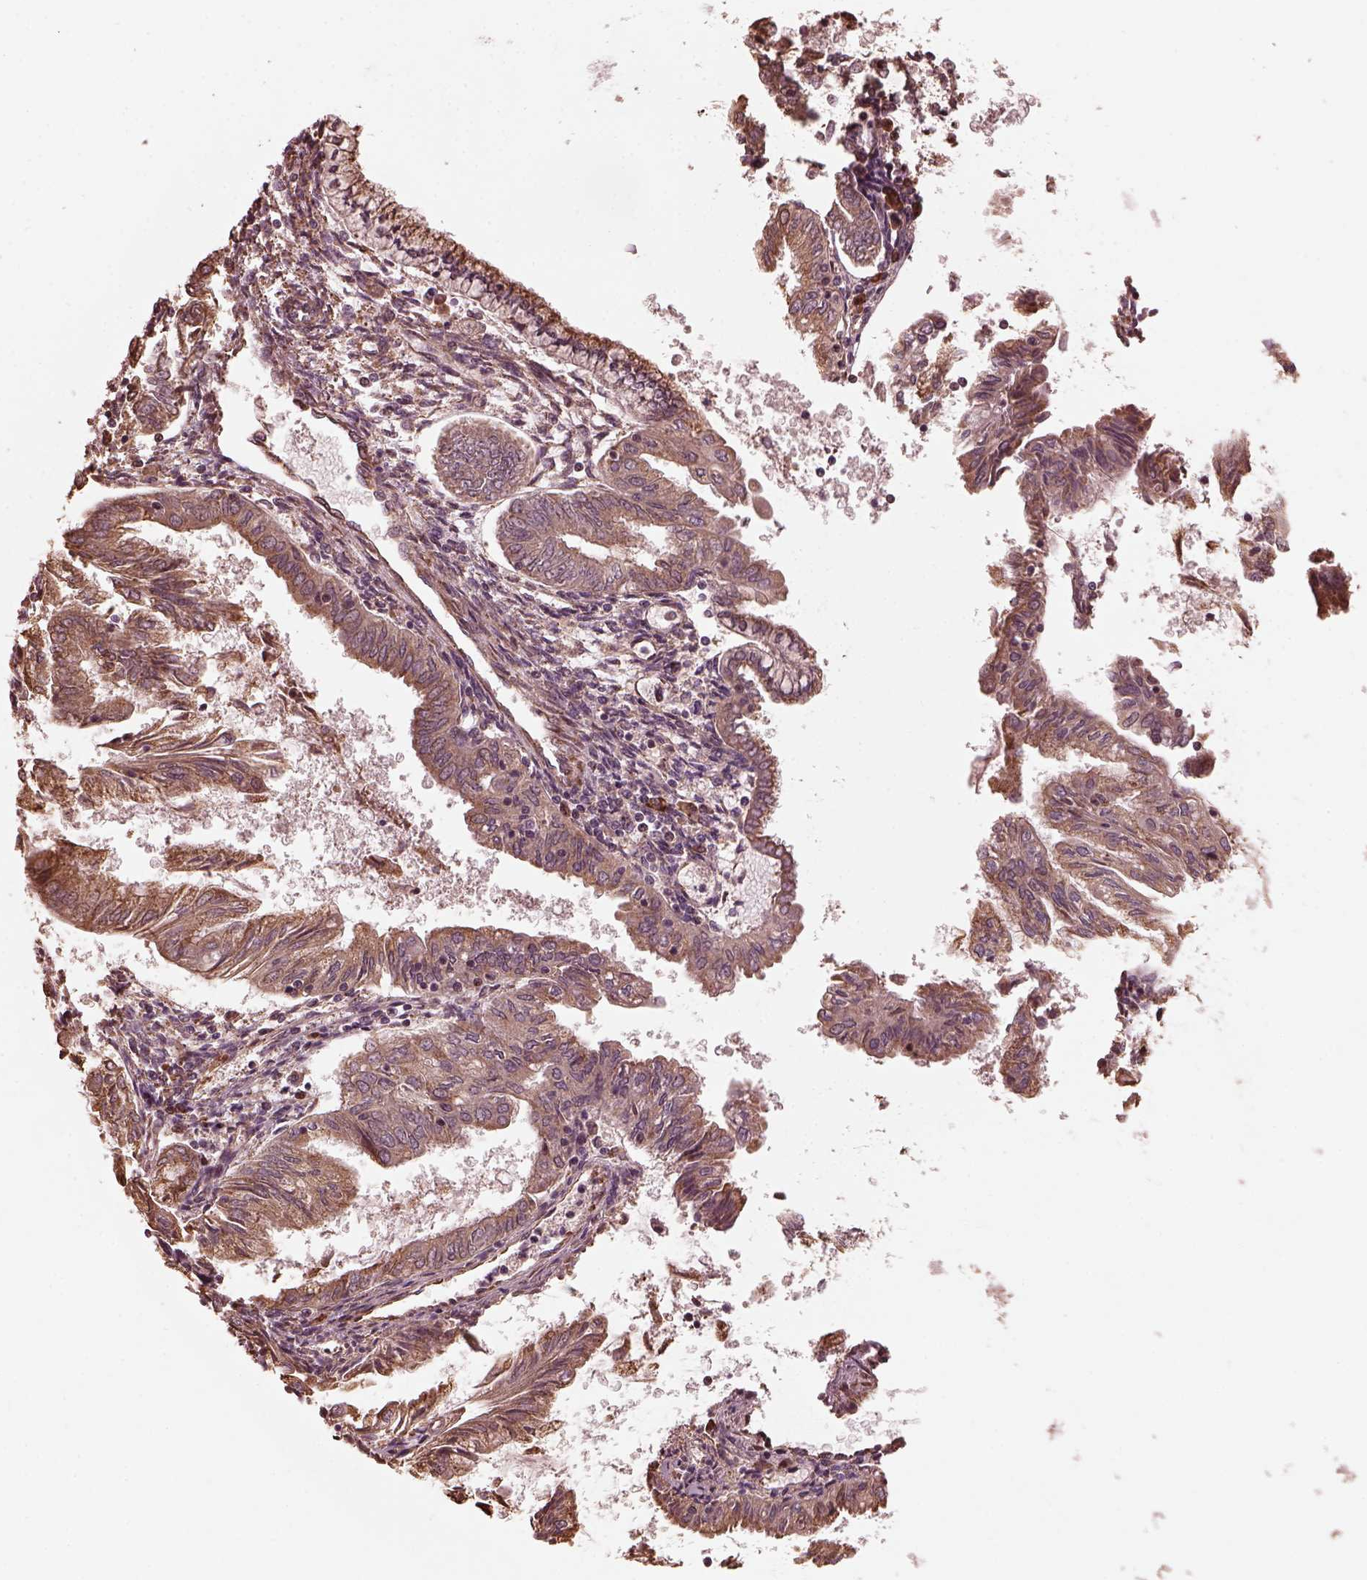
{"staining": {"intensity": "weak", "quantity": ">75%", "location": "cytoplasmic/membranous"}, "tissue": "endometrial cancer", "cell_type": "Tumor cells", "image_type": "cancer", "snomed": [{"axis": "morphology", "description": "Adenocarcinoma, NOS"}, {"axis": "topography", "description": "Endometrium"}], "caption": "Endometrial adenocarcinoma stained for a protein (brown) shows weak cytoplasmic/membranous positive expression in about >75% of tumor cells.", "gene": "ZNF292", "patient": {"sex": "female", "age": 68}}